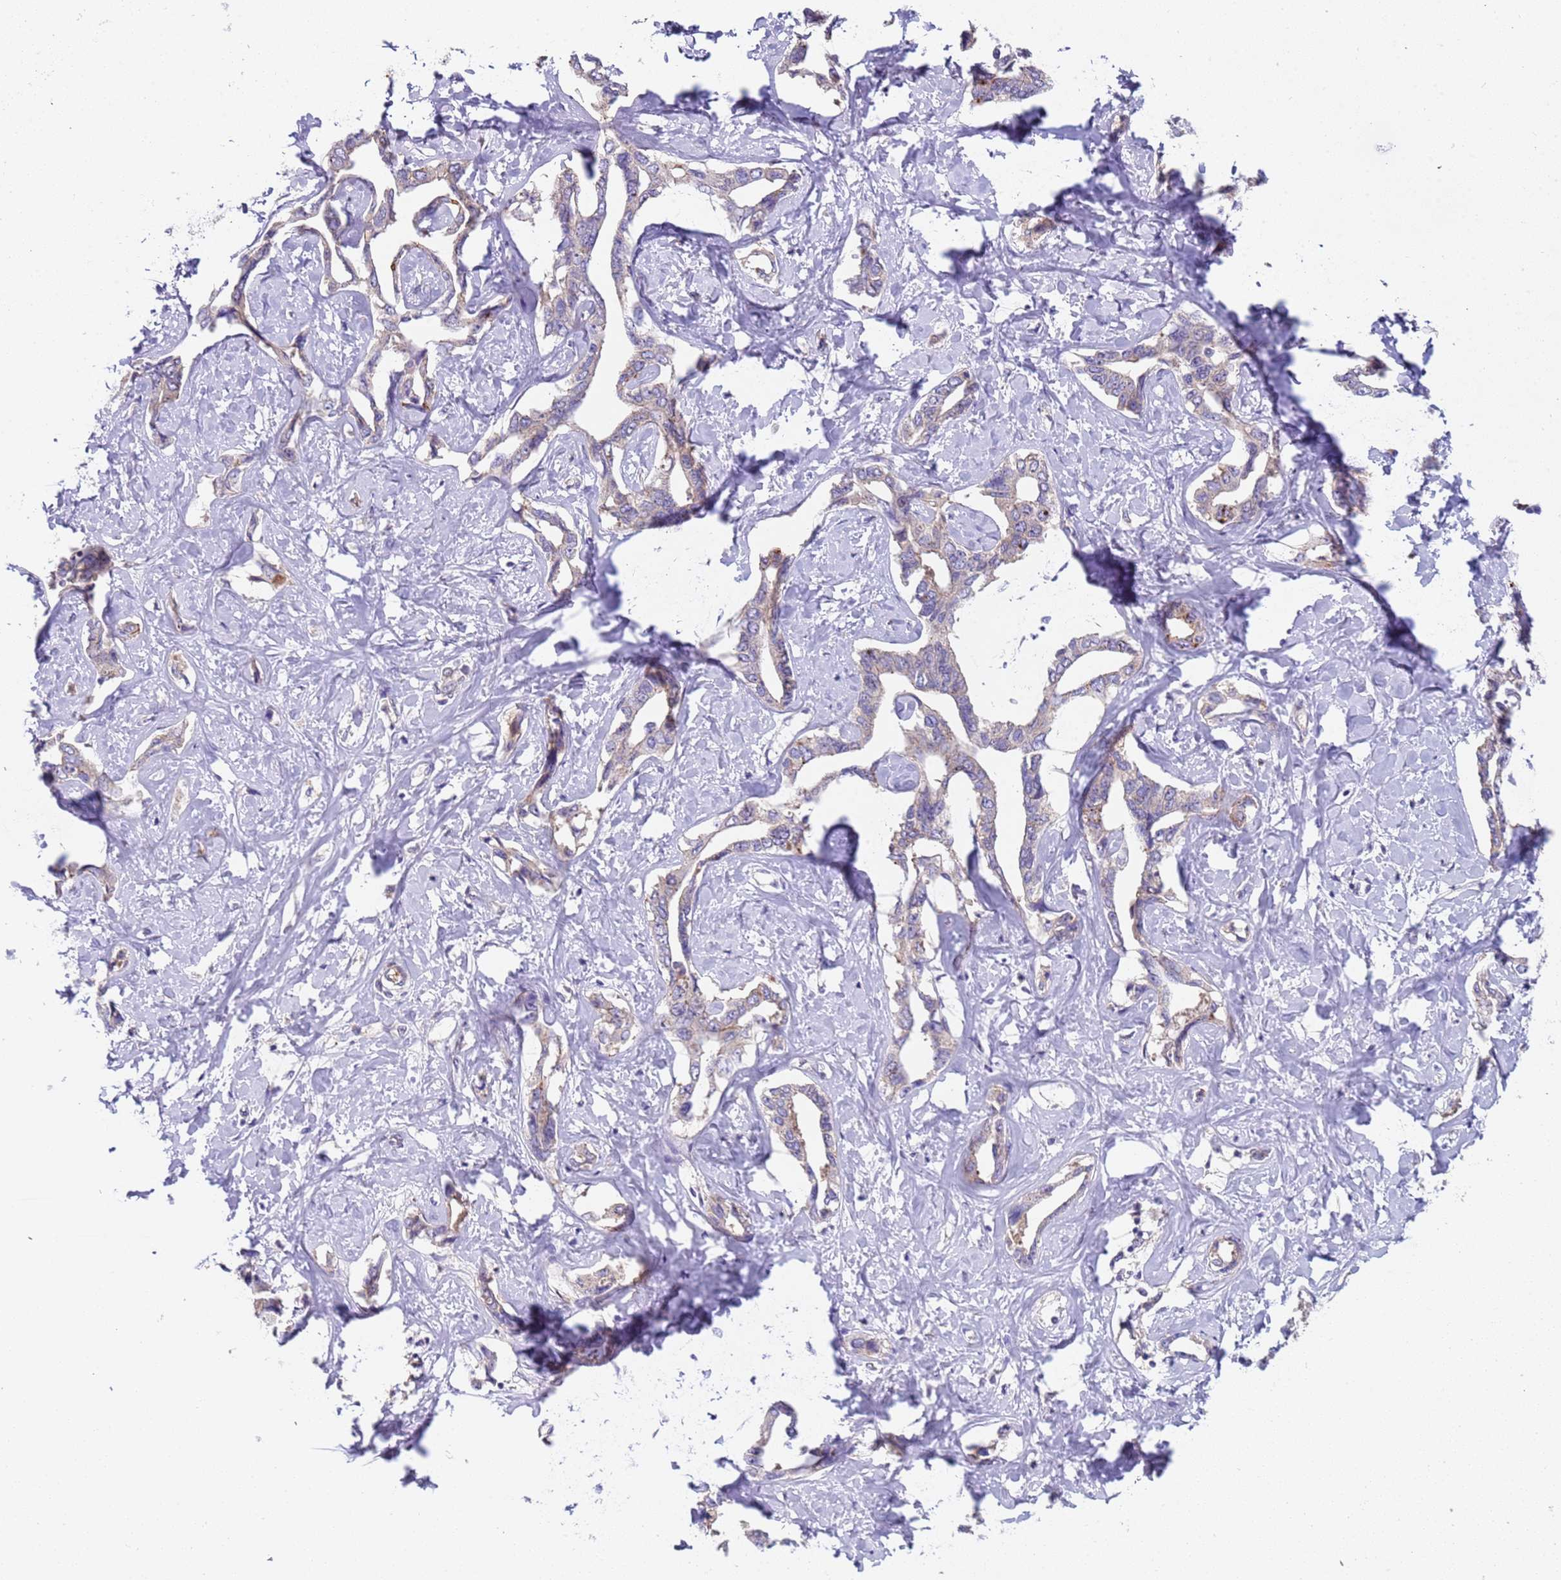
{"staining": {"intensity": "weak", "quantity": "25%-75%", "location": "cytoplasmic/membranous"}, "tissue": "liver cancer", "cell_type": "Tumor cells", "image_type": "cancer", "snomed": [{"axis": "morphology", "description": "Cholangiocarcinoma"}, {"axis": "topography", "description": "Liver"}], "caption": "Protein expression analysis of liver cancer displays weak cytoplasmic/membranous staining in approximately 25%-75% of tumor cells. (DAB (3,3'-diaminobenzidine) IHC, brown staining for protein, blue staining for nuclei).", "gene": "PAQR7", "patient": {"sex": "male", "age": 59}}